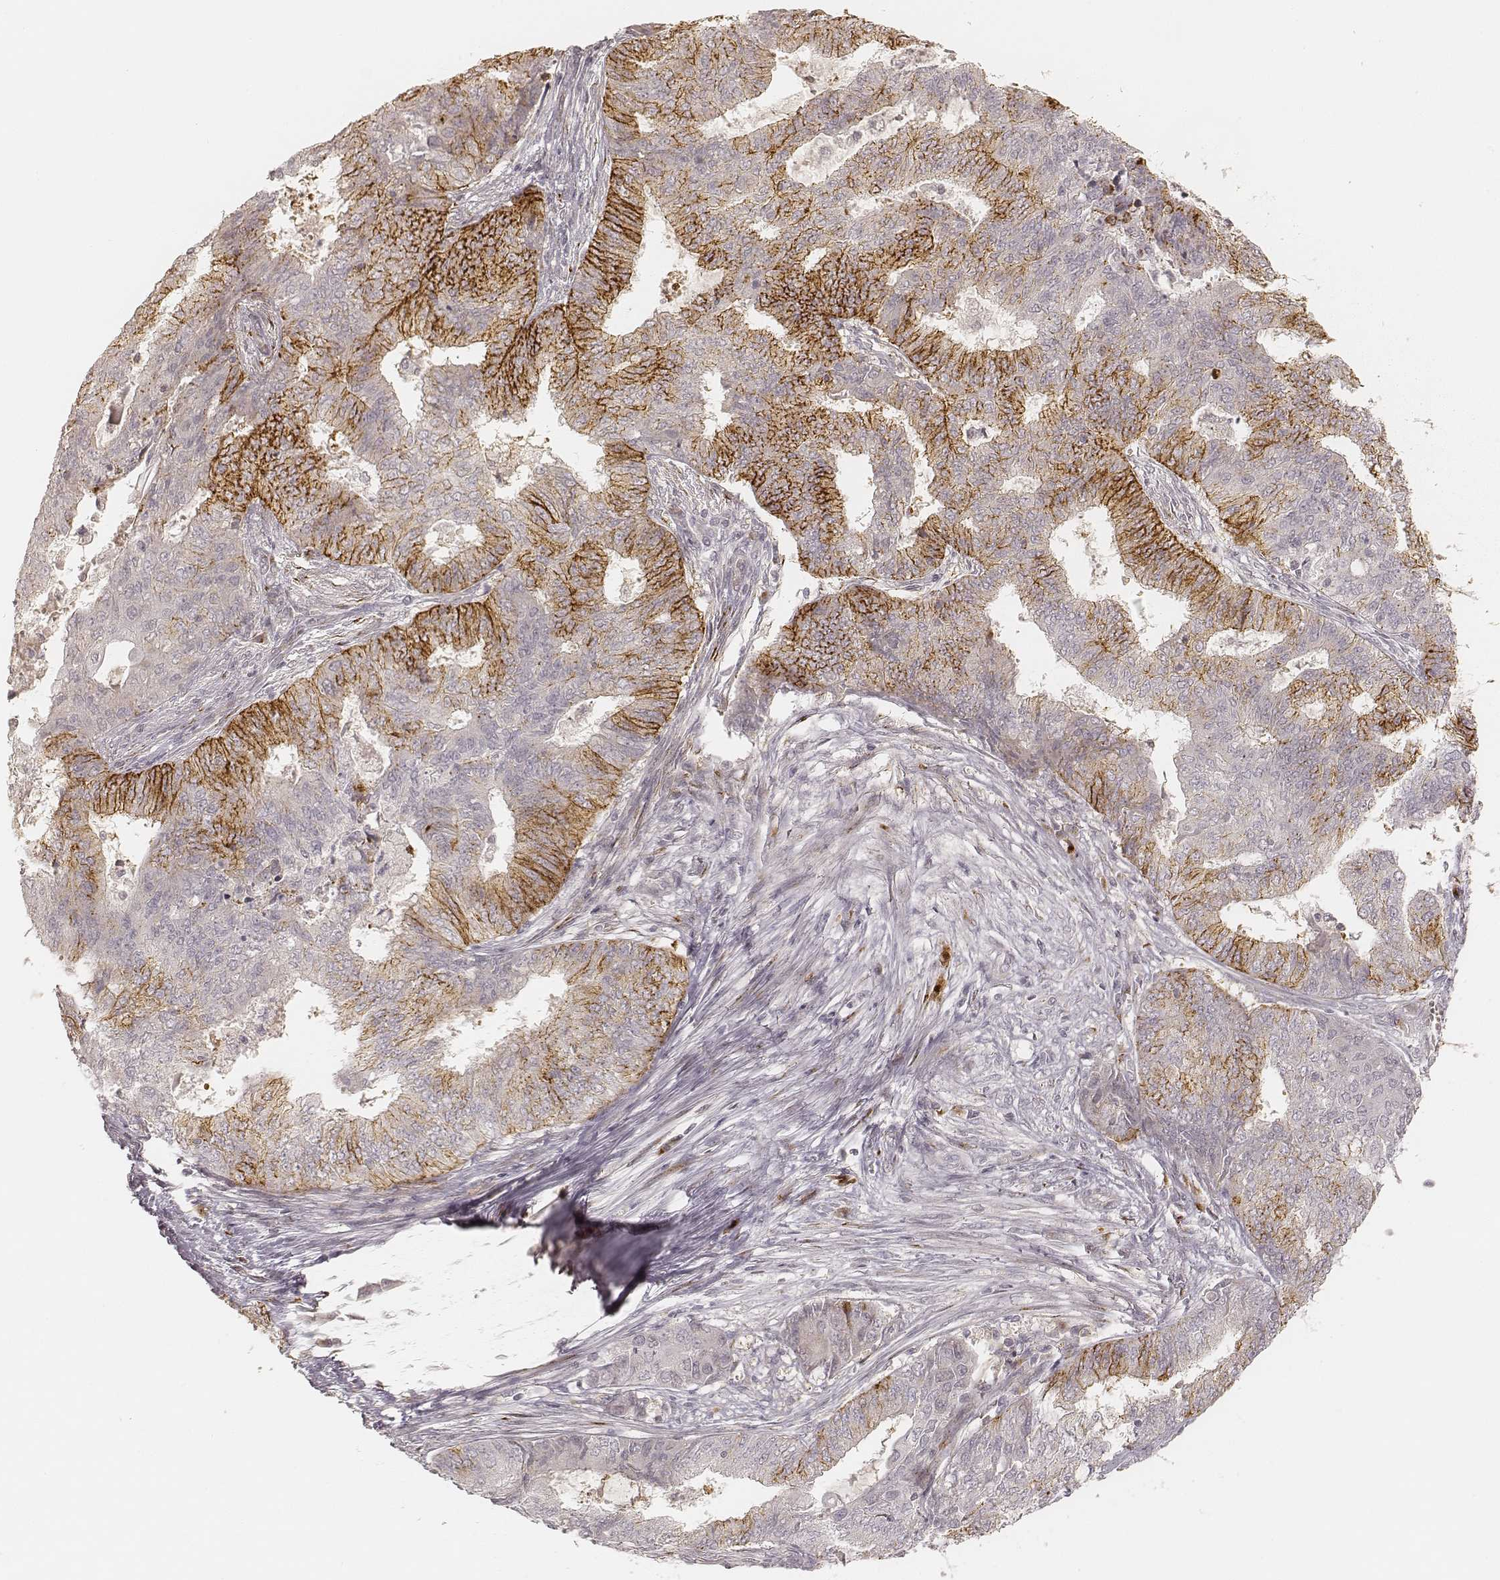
{"staining": {"intensity": "strong", "quantity": "25%-75%", "location": "cytoplasmic/membranous"}, "tissue": "endometrial cancer", "cell_type": "Tumor cells", "image_type": "cancer", "snomed": [{"axis": "morphology", "description": "Adenocarcinoma, NOS"}, {"axis": "topography", "description": "Endometrium"}], "caption": "The photomicrograph displays staining of endometrial cancer (adenocarcinoma), revealing strong cytoplasmic/membranous protein expression (brown color) within tumor cells. (IHC, brightfield microscopy, high magnification).", "gene": "GORASP2", "patient": {"sex": "female", "age": 62}}